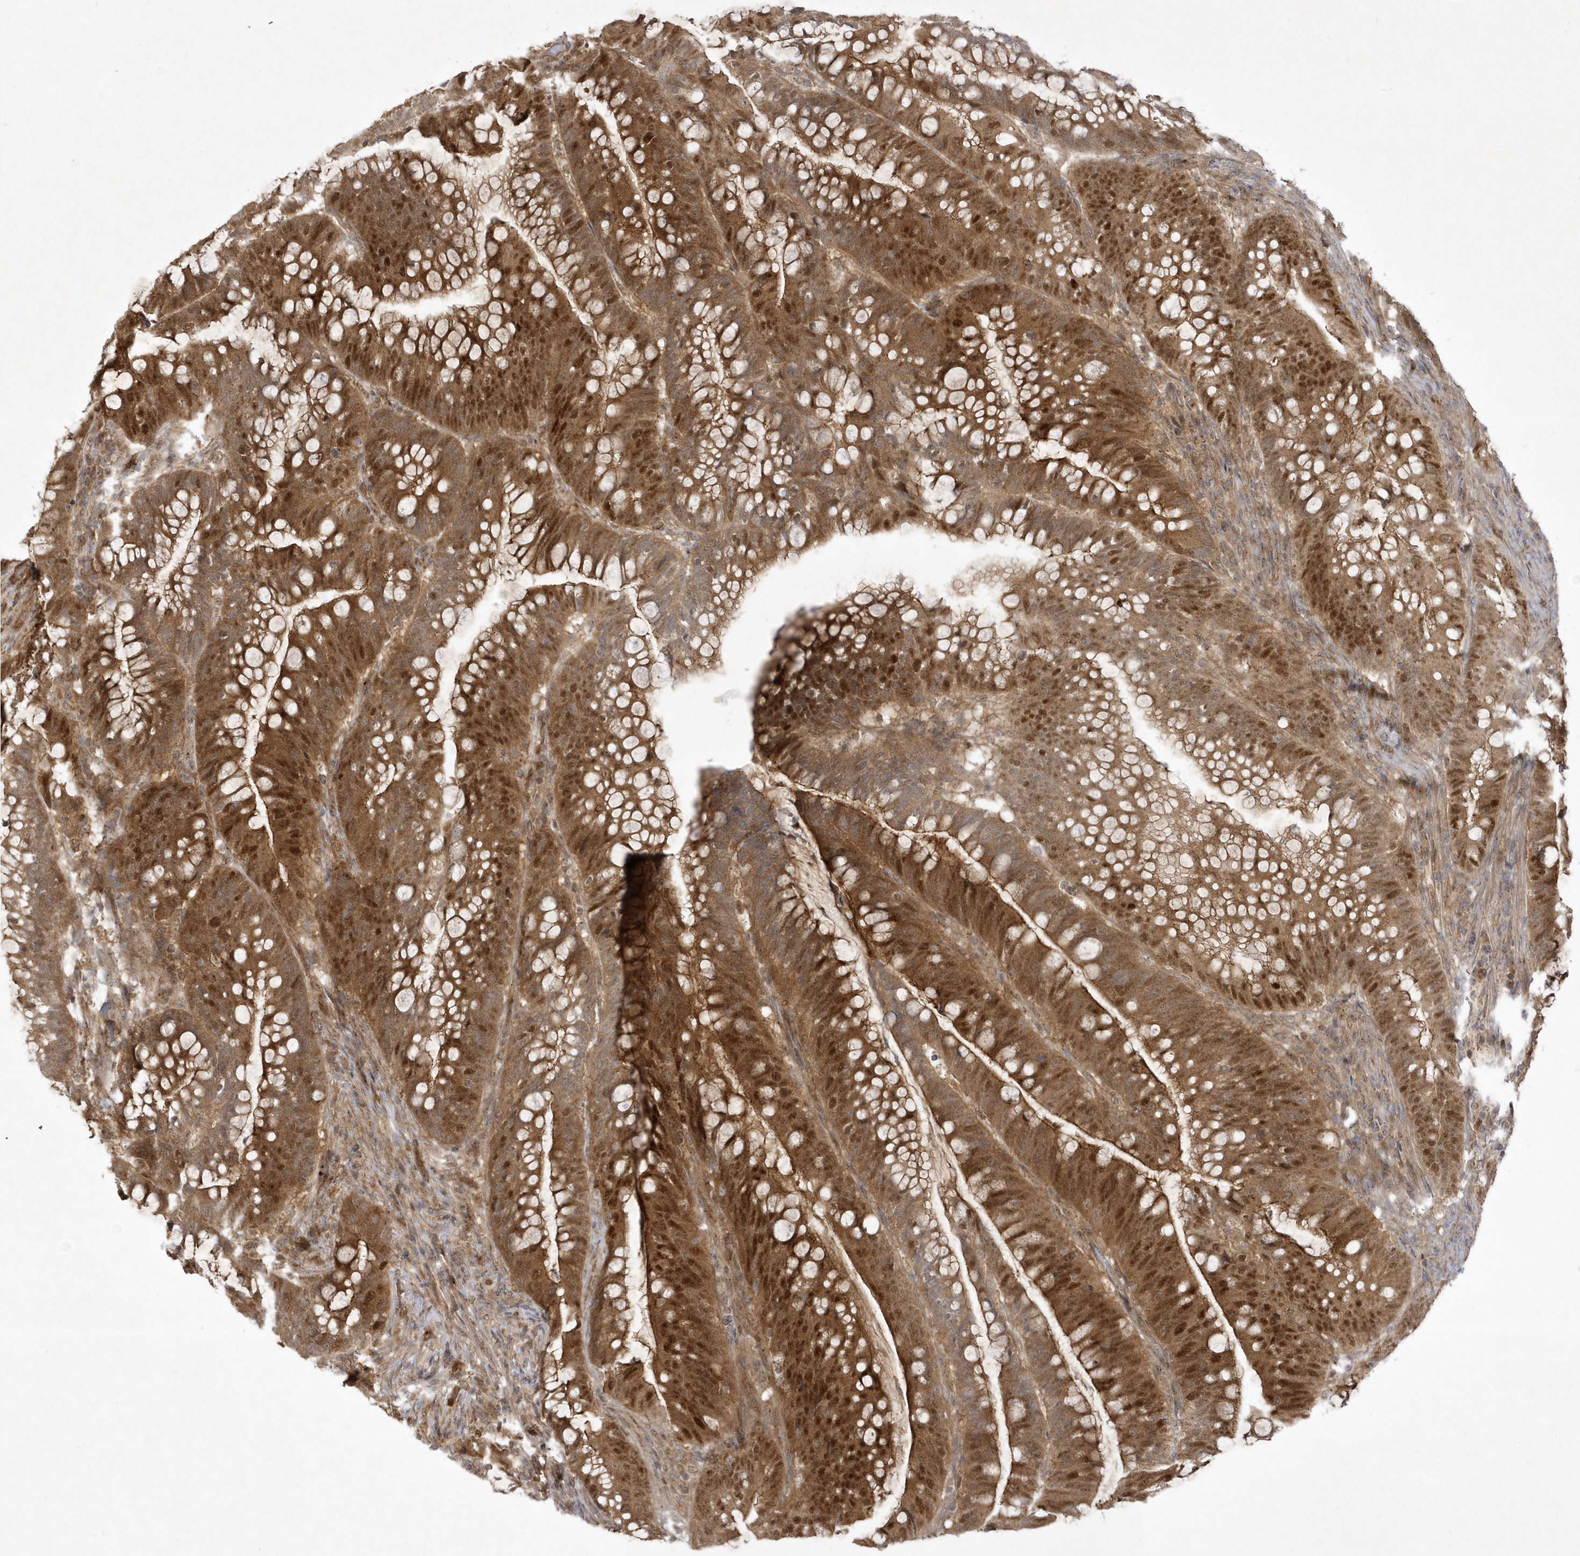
{"staining": {"intensity": "strong", "quantity": ">75%", "location": "cytoplasmic/membranous,nuclear"}, "tissue": "colorectal cancer", "cell_type": "Tumor cells", "image_type": "cancer", "snomed": [{"axis": "morphology", "description": "Adenocarcinoma, NOS"}, {"axis": "topography", "description": "Colon"}], "caption": "Immunohistochemical staining of colorectal cancer shows strong cytoplasmic/membranous and nuclear protein positivity in about >75% of tumor cells.", "gene": "NAF1", "patient": {"sex": "female", "age": 66}}